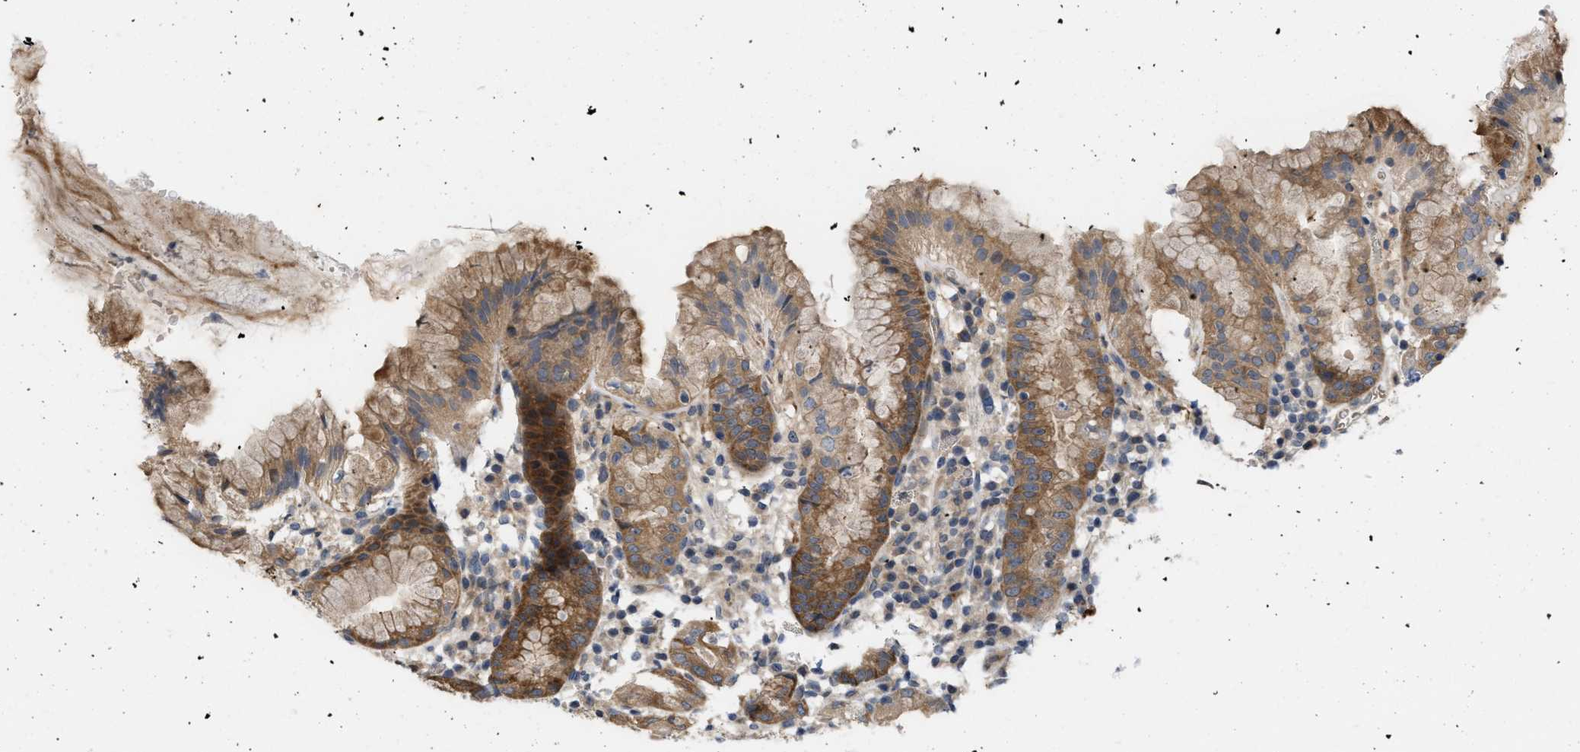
{"staining": {"intensity": "moderate", "quantity": ">75%", "location": "cytoplasmic/membranous"}, "tissue": "stomach", "cell_type": "Glandular cells", "image_type": "normal", "snomed": [{"axis": "morphology", "description": "Normal tissue, NOS"}, {"axis": "topography", "description": "Stomach"}, {"axis": "topography", "description": "Stomach, lower"}], "caption": "Immunohistochemical staining of unremarkable stomach shows medium levels of moderate cytoplasmic/membranous staining in about >75% of glandular cells.", "gene": "CSNK1A1", "patient": {"sex": "female", "age": 75}}